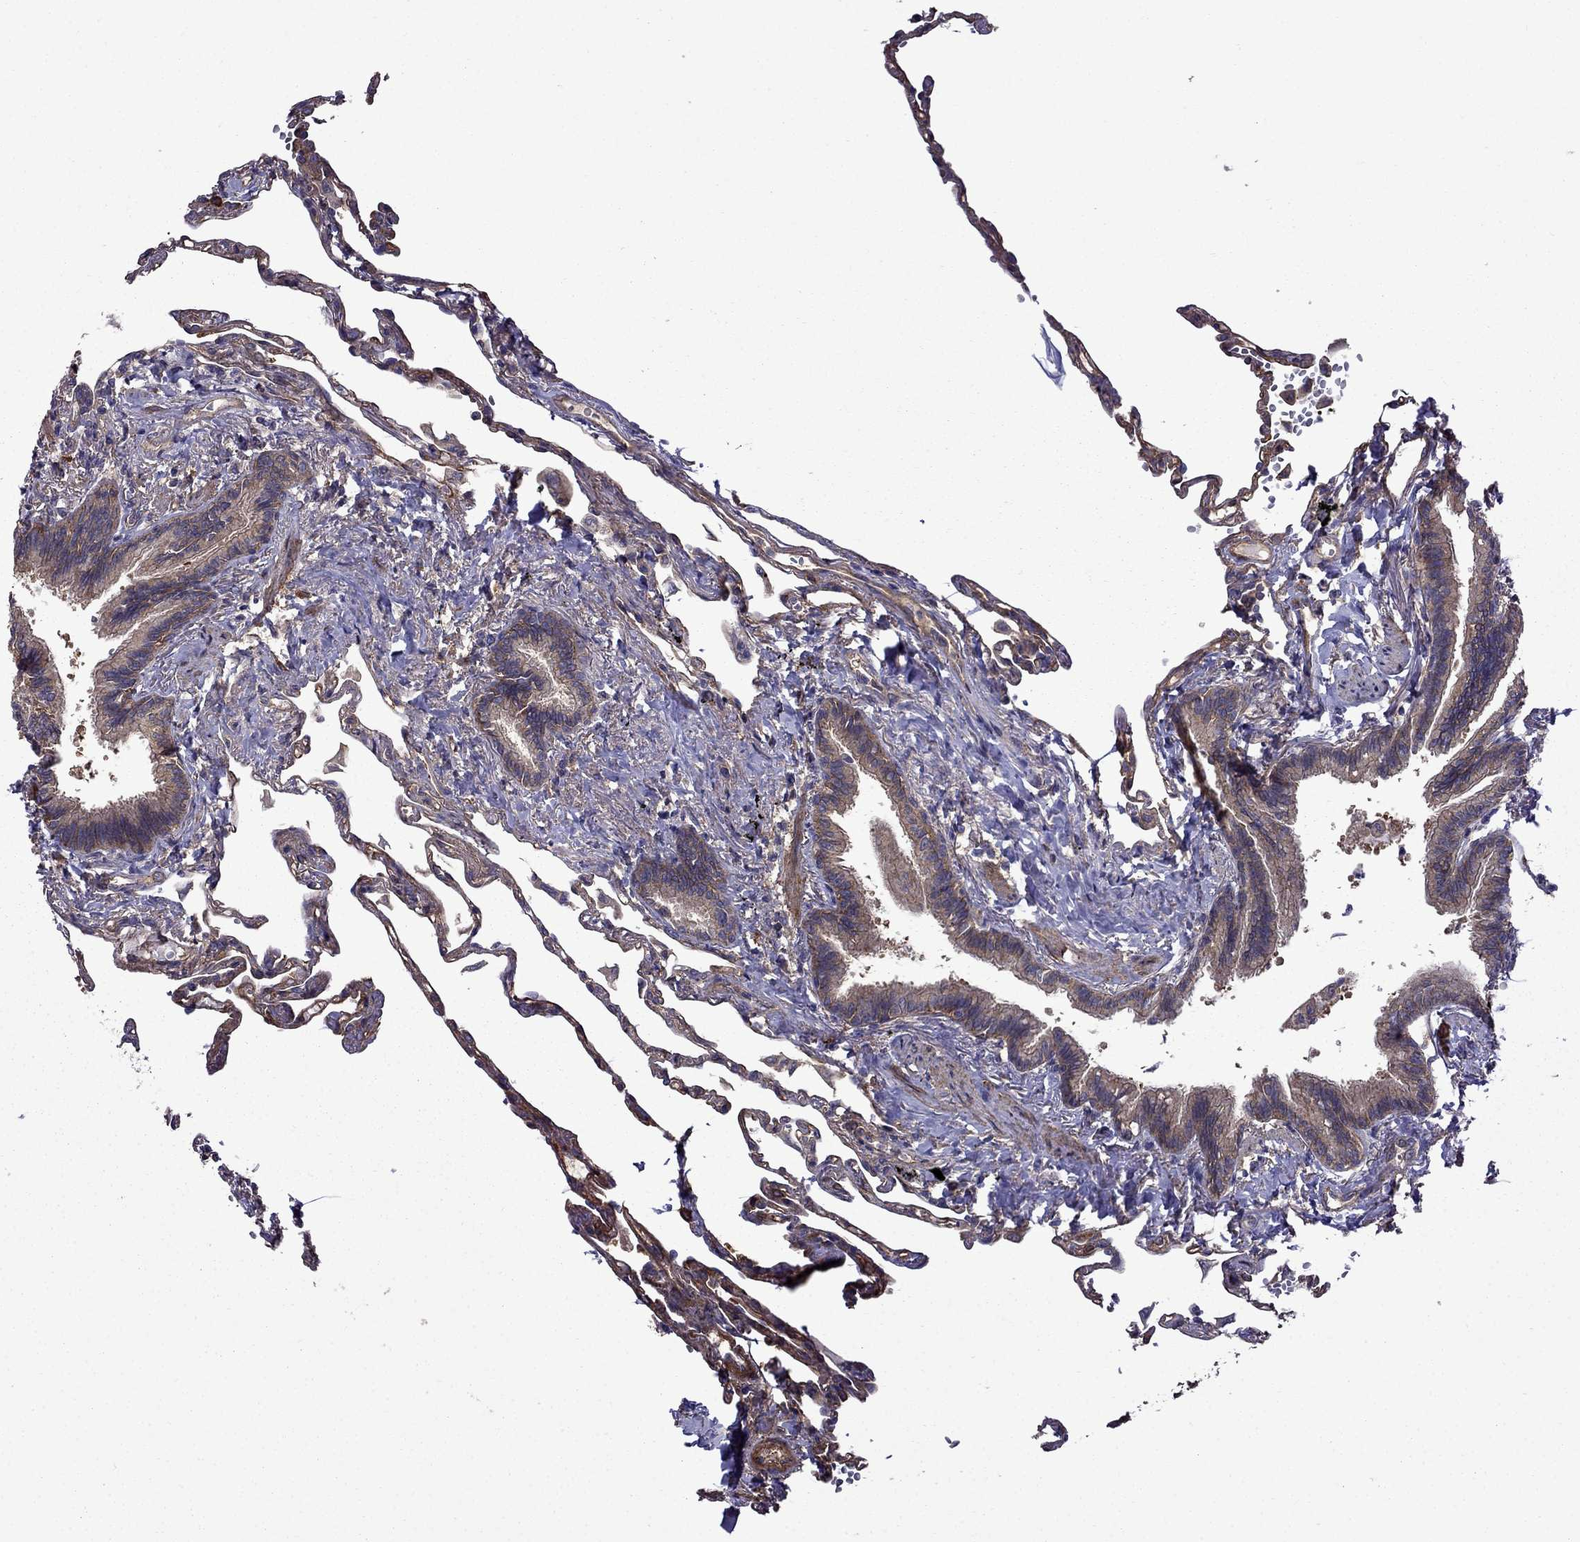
{"staining": {"intensity": "moderate", "quantity": "25%-75%", "location": "cytoplasmic/membranous"}, "tissue": "lung", "cell_type": "Alveolar cells", "image_type": "normal", "snomed": [{"axis": "morphology", "description": "Normal tissue, NOS"}, {"axis": "topography", "description": "Lung"}], "caption": "High-power microscopy captured an immunohistochemistry photomicrograph of normal lung, revealing moderate cytoplasmic/membranous positivity in about 25%-75% of alveolar cells.", "gene": "ITGB1", "patient": {"sex": "male", "age": 78}}